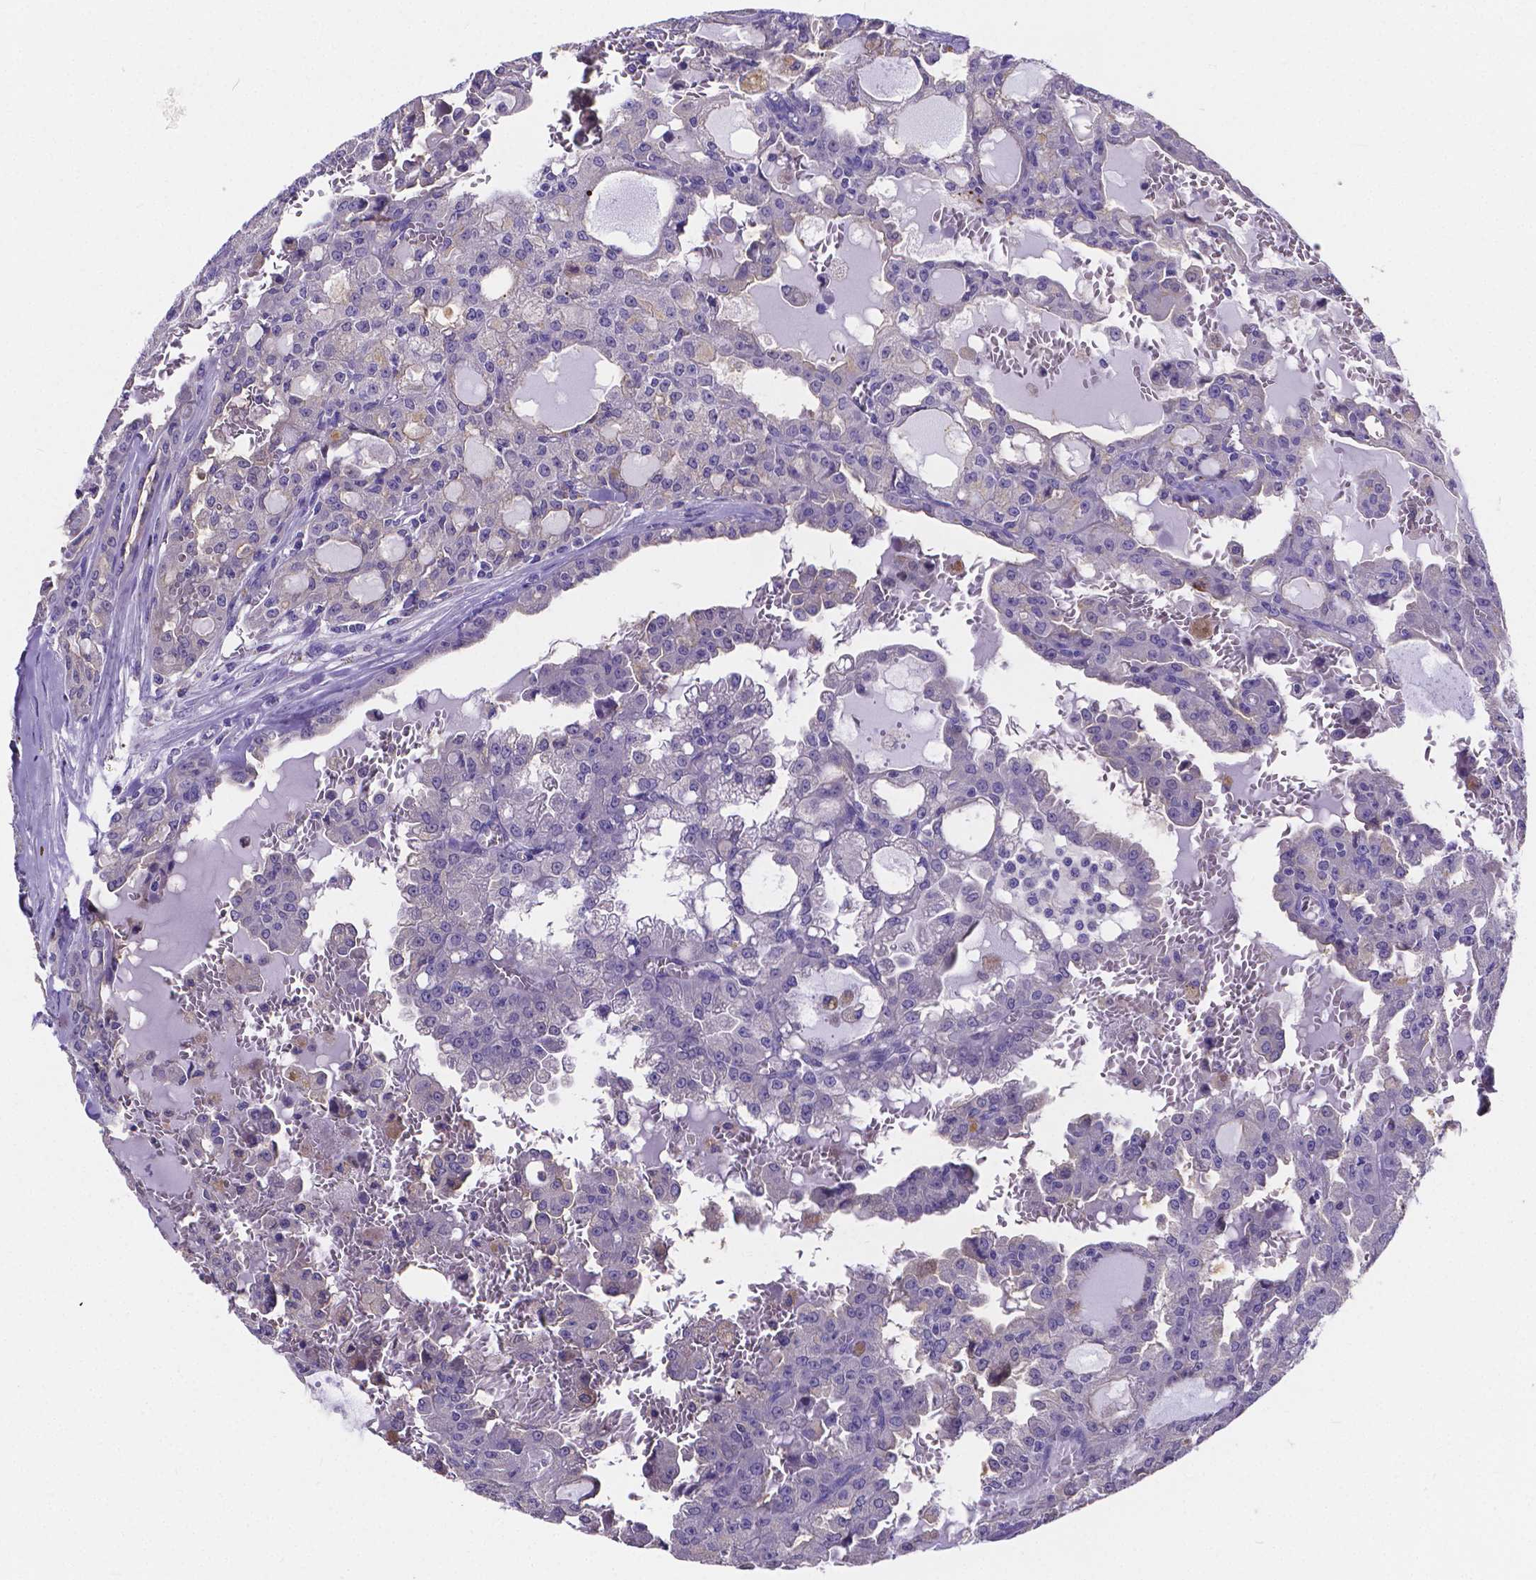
{"staining": {"intensity": "negative", "quantity": "none", "location": "none"}, "tissue": "head and neck cancer", "cell_type": "Tumor cells", "image_type": "cancer", "snomed": [{"axis": "morphology", "description": "Adenocarcinoma, NOS"}, {"axis": "topography", "description": "Head-Neck"}], "caption": "Immunohistochemistry (IHC) image of human head and neck cancer stained for a protein (brown), which shows no staining in tumor cells.", "gene": "ATP6V1D", "patient": {"sex": "male", "age": 64}}